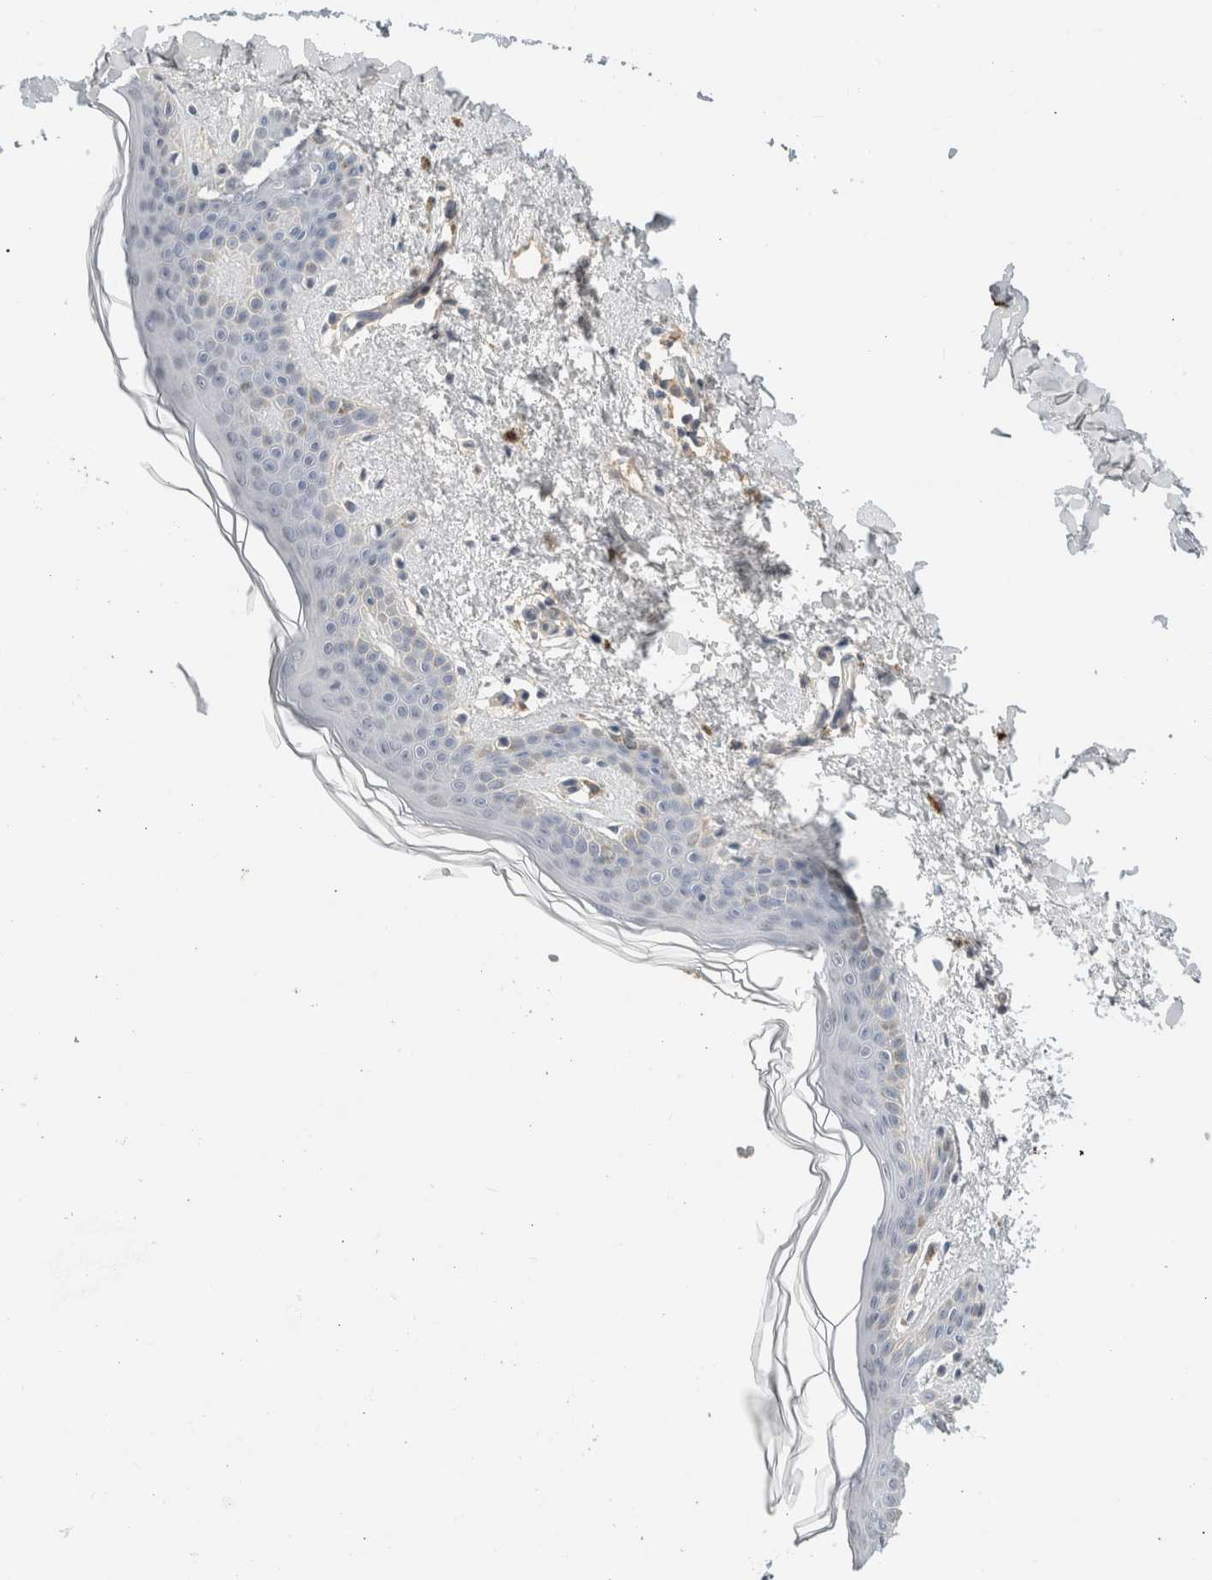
{"staining": {"intensity": "negative", "quantity": "none", "location": "none"}, "tissue": "skin", "cell_type": "Fibroblasts", "image_type": "normal", "snomed": [{"axis": "morphology", "description": "Normal tissue, NOS"}, {"axis": "topography", "description": "Skin"}], "caption": "Unremarkable skin was stained to show a protein in brown. There is no significant positivity in fibroblasts. (DAB immunohistochemistry, high magnification).", "gene": "HCN3", "patient": {"sex": "female", "age": 46}}